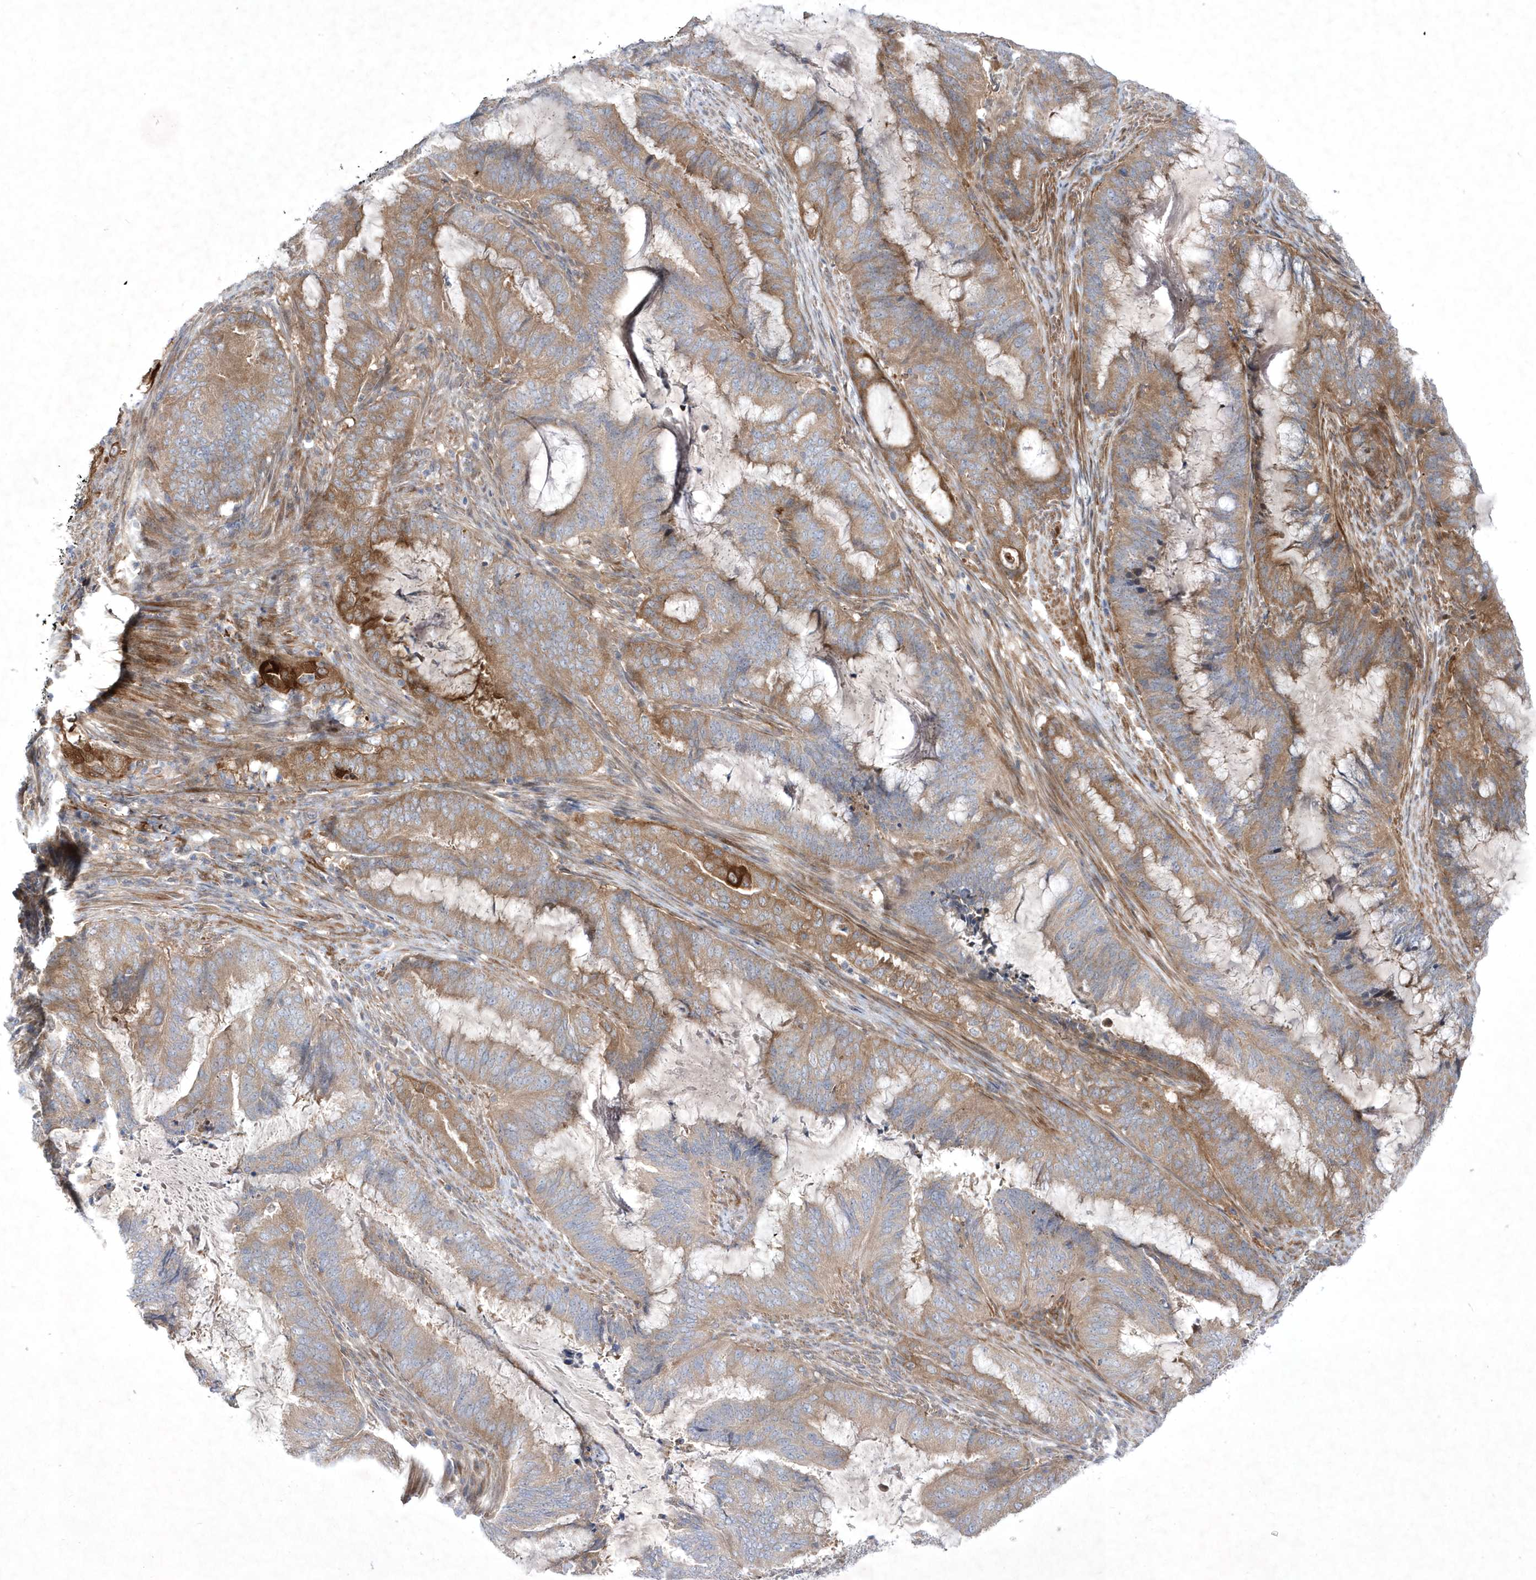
{"staining": {"intensity": "moderate", "quantity": ">75%", "location": "cytoplasmic/membranous"}, "tissue": "endometrial cancer", "cell_type": "Tumor cells", "image_type": "cancer", "snomed": [{"axis": "morphology", "description": "Adenocarcinoma, NOS"}, {"axis": "topography", "description": "Endometrium"}], "caption": "Human endometrial adenocarcinoma stained for a protein (brown) exhibits moderate cytoplasmic/membranous positive staining in approximately >75% of tumor cells.", "gene": "DSPP", "patient": {"sex": "female", "age": 51}}